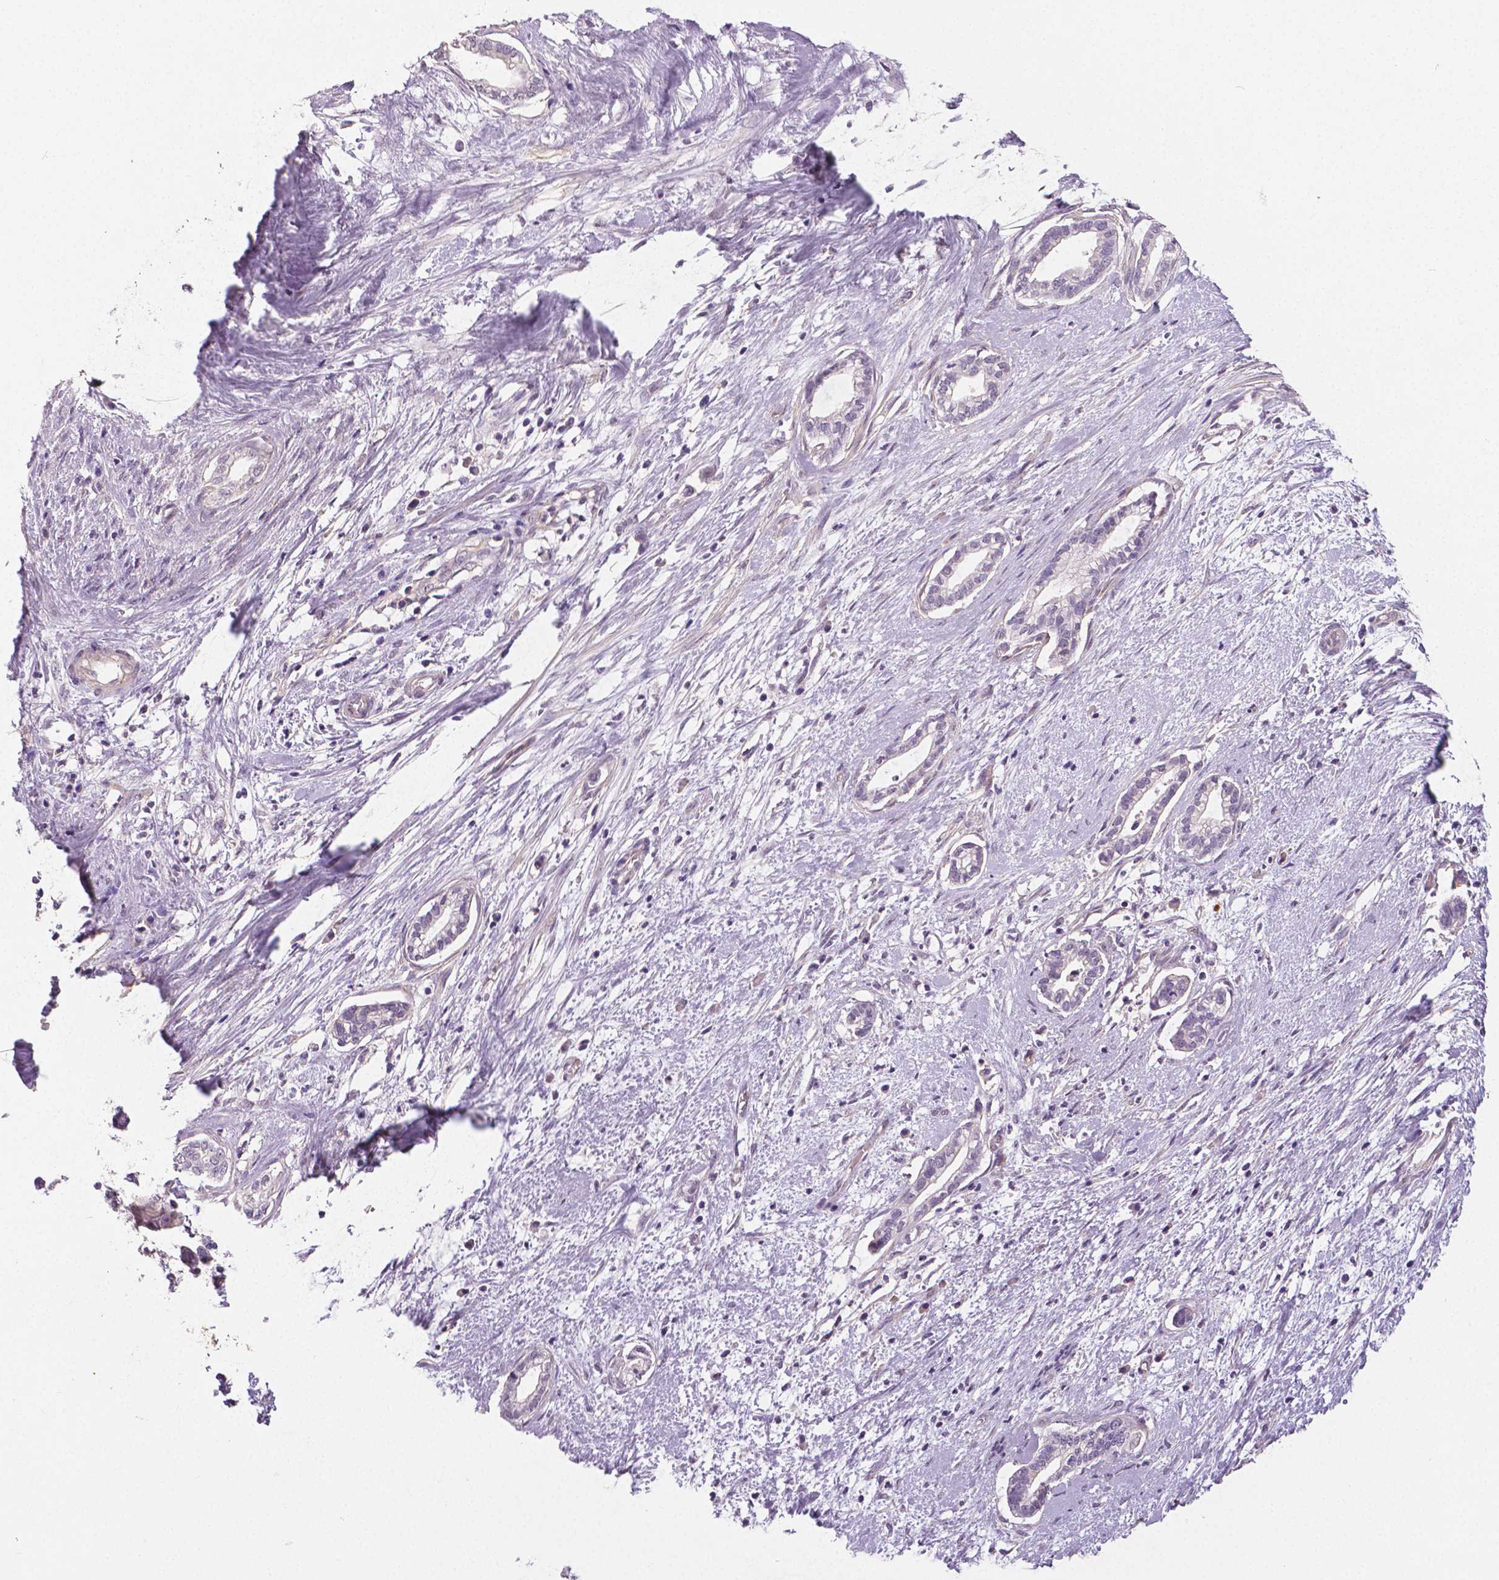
{"staining": {"intensity": "negative", "quantity": "none", "location": "none"}, "tissue": "cervical cancer", "cell_type": "Tumor cells", "image_type": "cancer", "snomed": [{"axis": "morphology", "description": "Adenocarcinoma, NOS"}, {"axis": "topography", "description": "Cervix"}], "caption": "Immunohistochemical staining of cervical cancer displays no significant positivity in tumor cells.", "gene": "FLT1", "patient": {"sex": "female", "age": 62}}